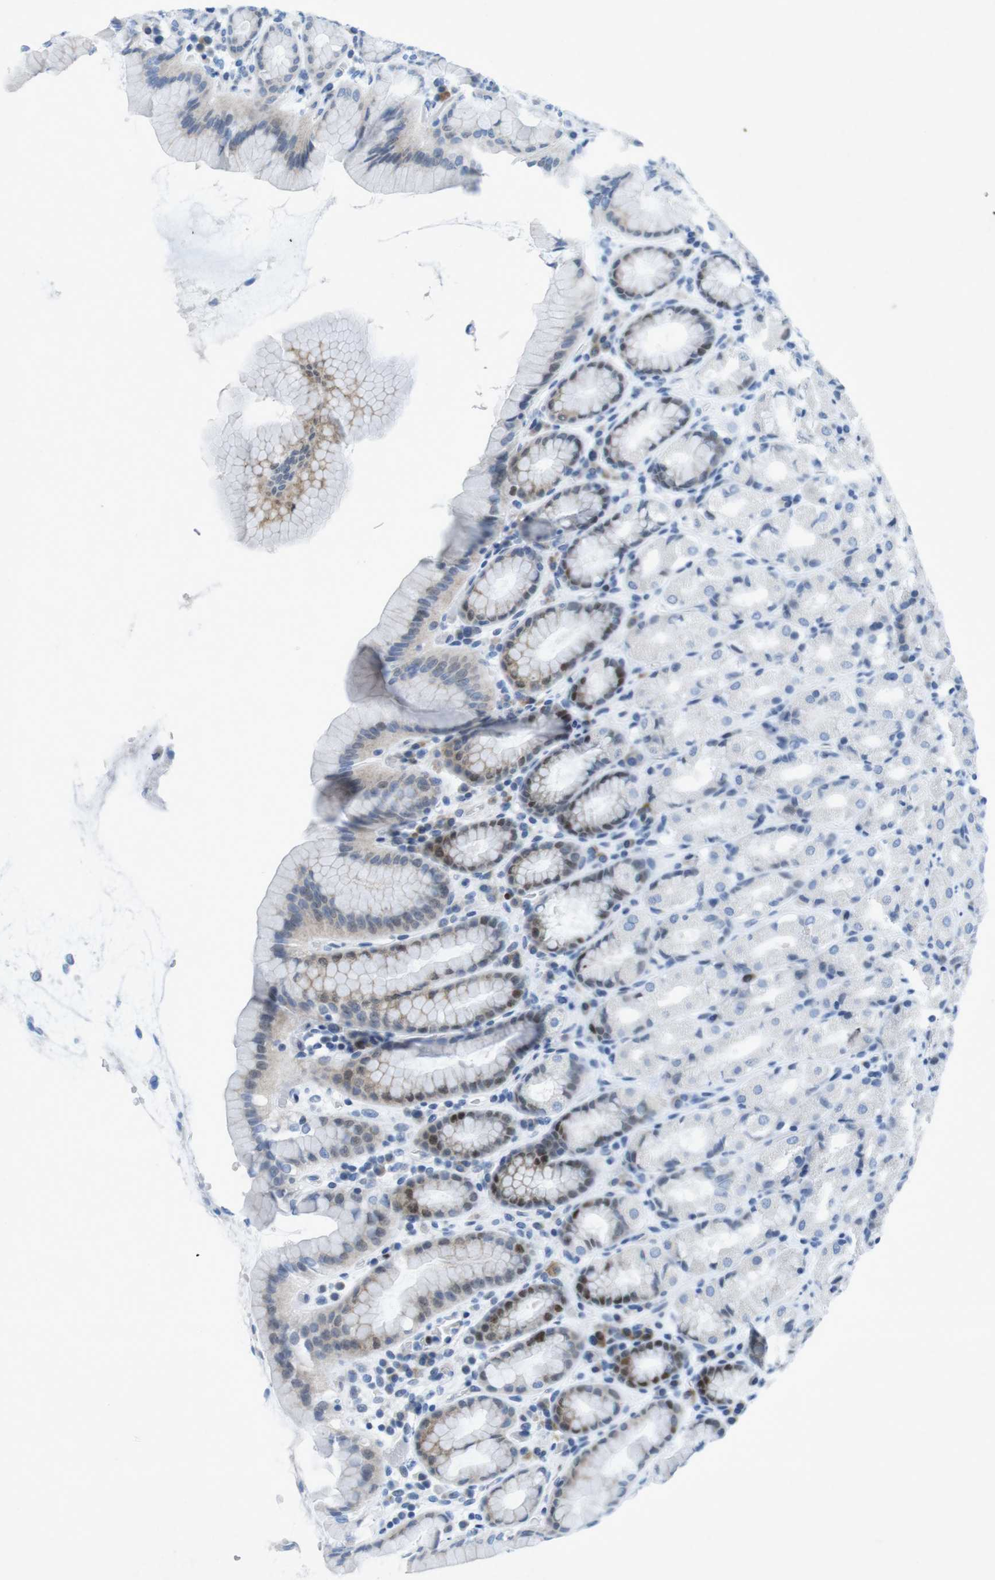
{"staining": {"intensity": "moderate", "quantity": "<25%", "location": "cytoplasmic/membranous,nuclear"}, "tissue": "stomach", "cell_type": "Glandular cells", "image_type": "normal", "snomed": [{"axis": "morphology", "description": "Normal tissue, NOS"}, {"axis": "topography", "description": "Stomach, upper"}], "caption": "DAB (3,3'-diaminobenzidine) immunohistochemical staining of normal human stomach shows moderate cytoplasmic/membranous,nuclear protein expression in about <25% of glandular cells.", "gene": "CHAF1A", "patient": {"sex": "male", "age": 68}}